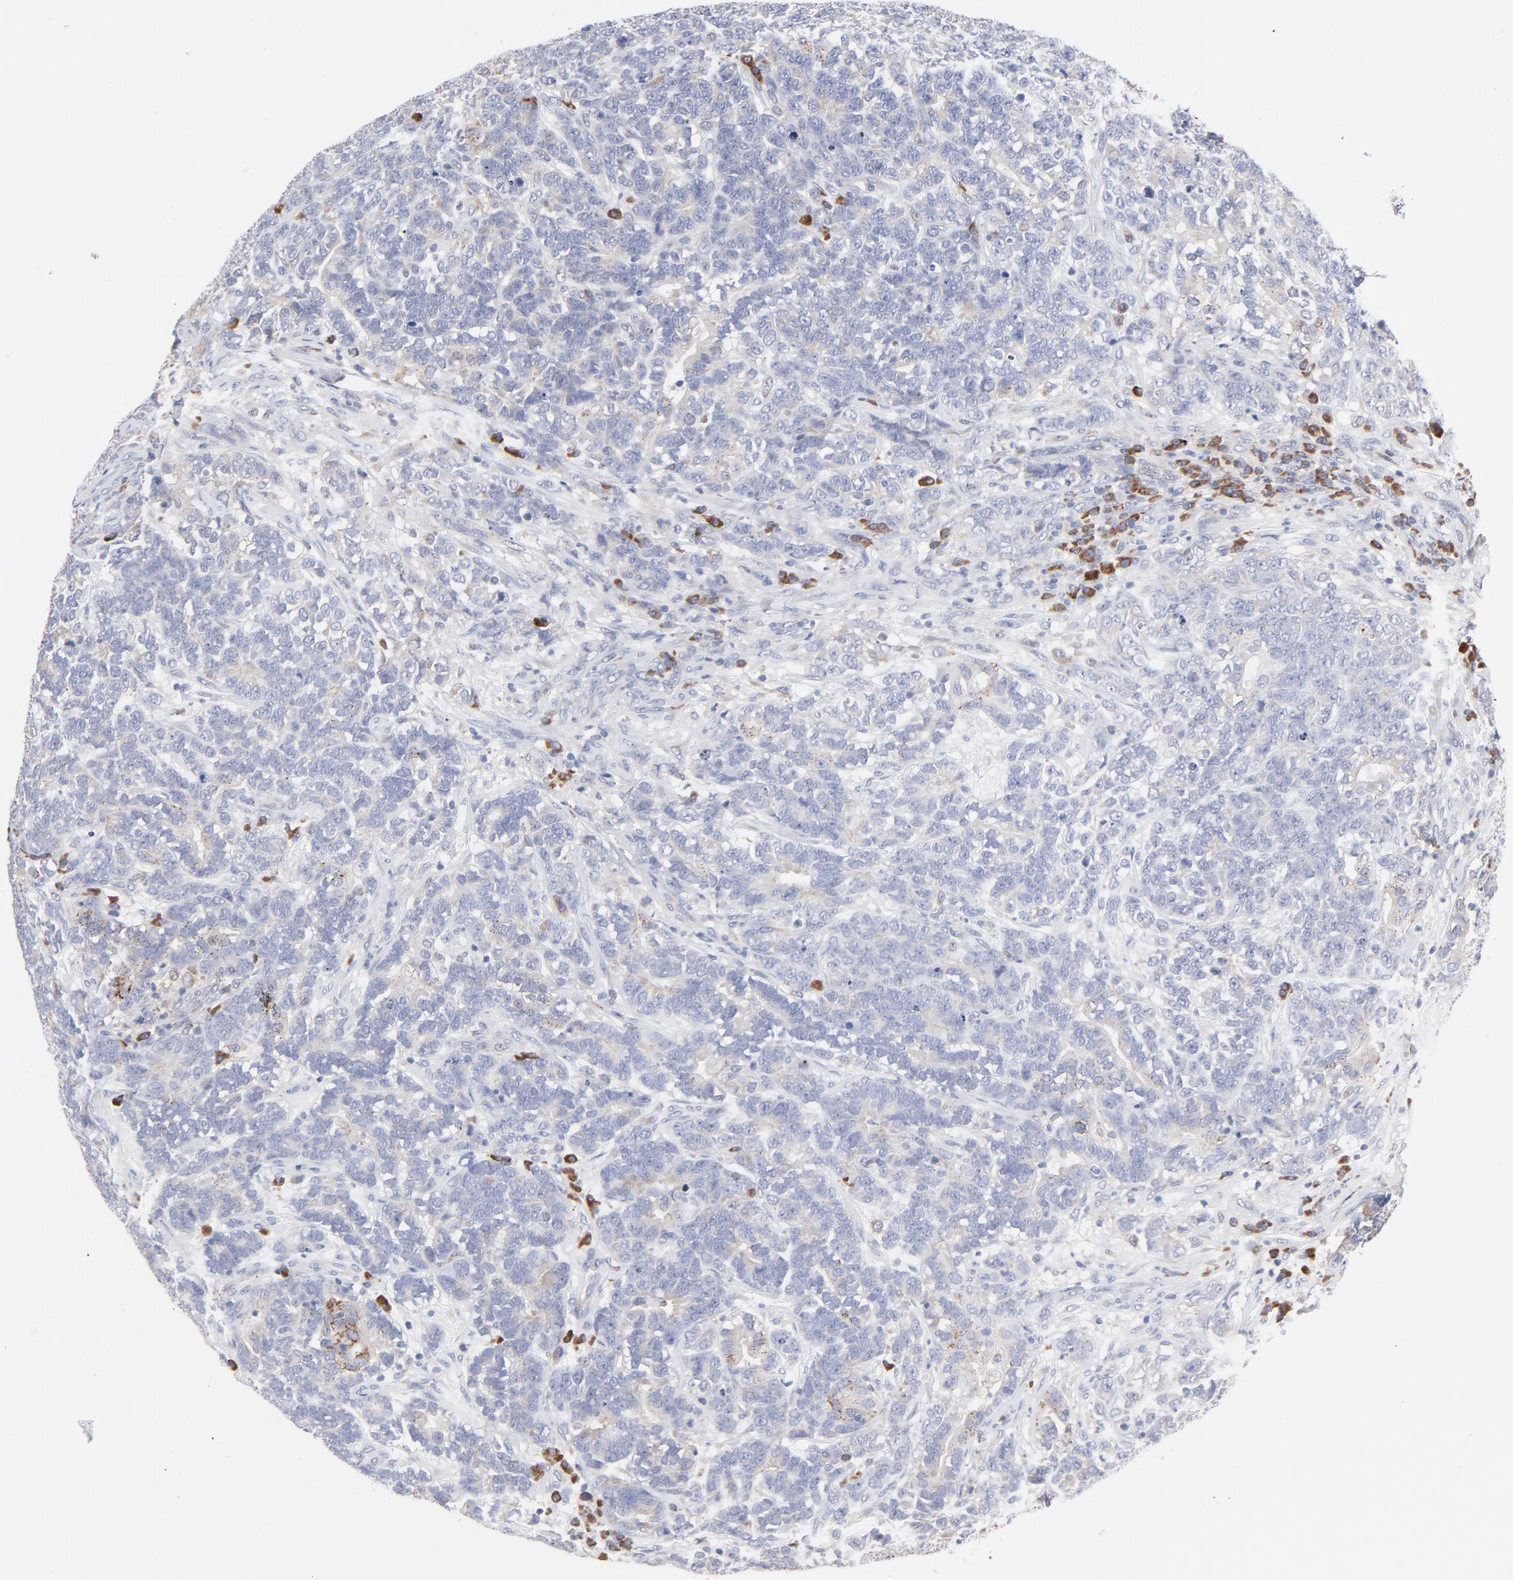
{"staining": {"intensity": "negative", "quantity": "none", "location": "none"}, "tissue": "testis cancer", "cell_type": "Tumor cells", "image_type": "cancer", "snomed": [{"axis": "morphology", "description": "Carcinoma, Embryonal, NOS"}, {"axis": "topography", "description": "Testis"}], "caption": "Tumor cells show no significant positivity in embryonal carcinoma (testis). Brightfield microscopy of immunohistochemistry (IHC) stained with DAB (brown) and hematoxylin (blue), captured at high magnification.", "gene": "TRIM22", "patient": {"sex": "male", "age": 26}}